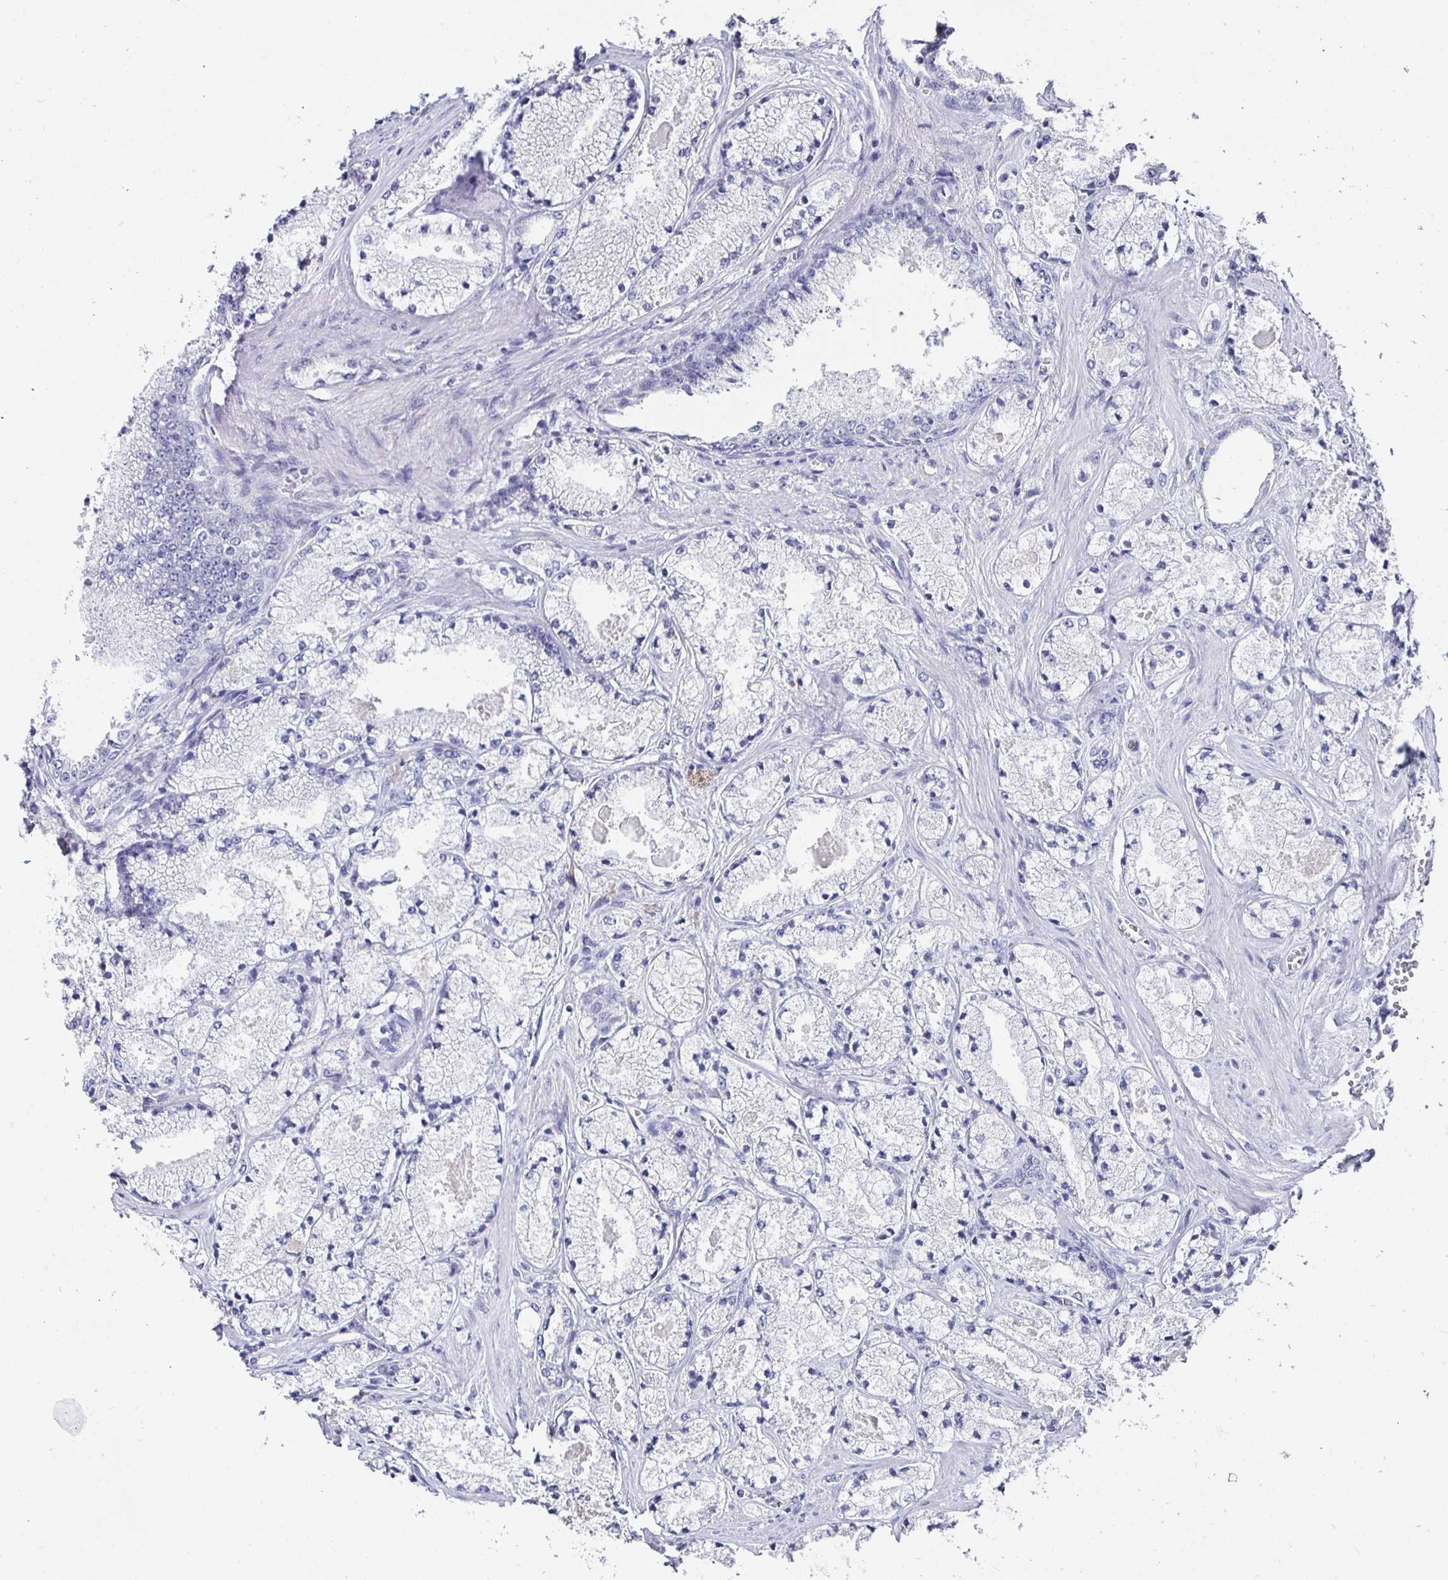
{"staining": {"intensity": "negative", "quantity": "none", "location": "none"}, "tissue": "prostate cancer", "cell_type": "Tumor cells", "image_type": "cancer", "snomed": [{"axis": "morphology", "description": "Adenocarcinoma, High grade"}, {"axis": "topography", "description": "Prostate"}], "caption": "Immunohistochemistry (IHC) histopathology image of prostate cancer stained for a protein (brown), which shows no staining in tumor cells.", "gene": "RUNX2", "patient": {"sex": "male", "age": 63}}